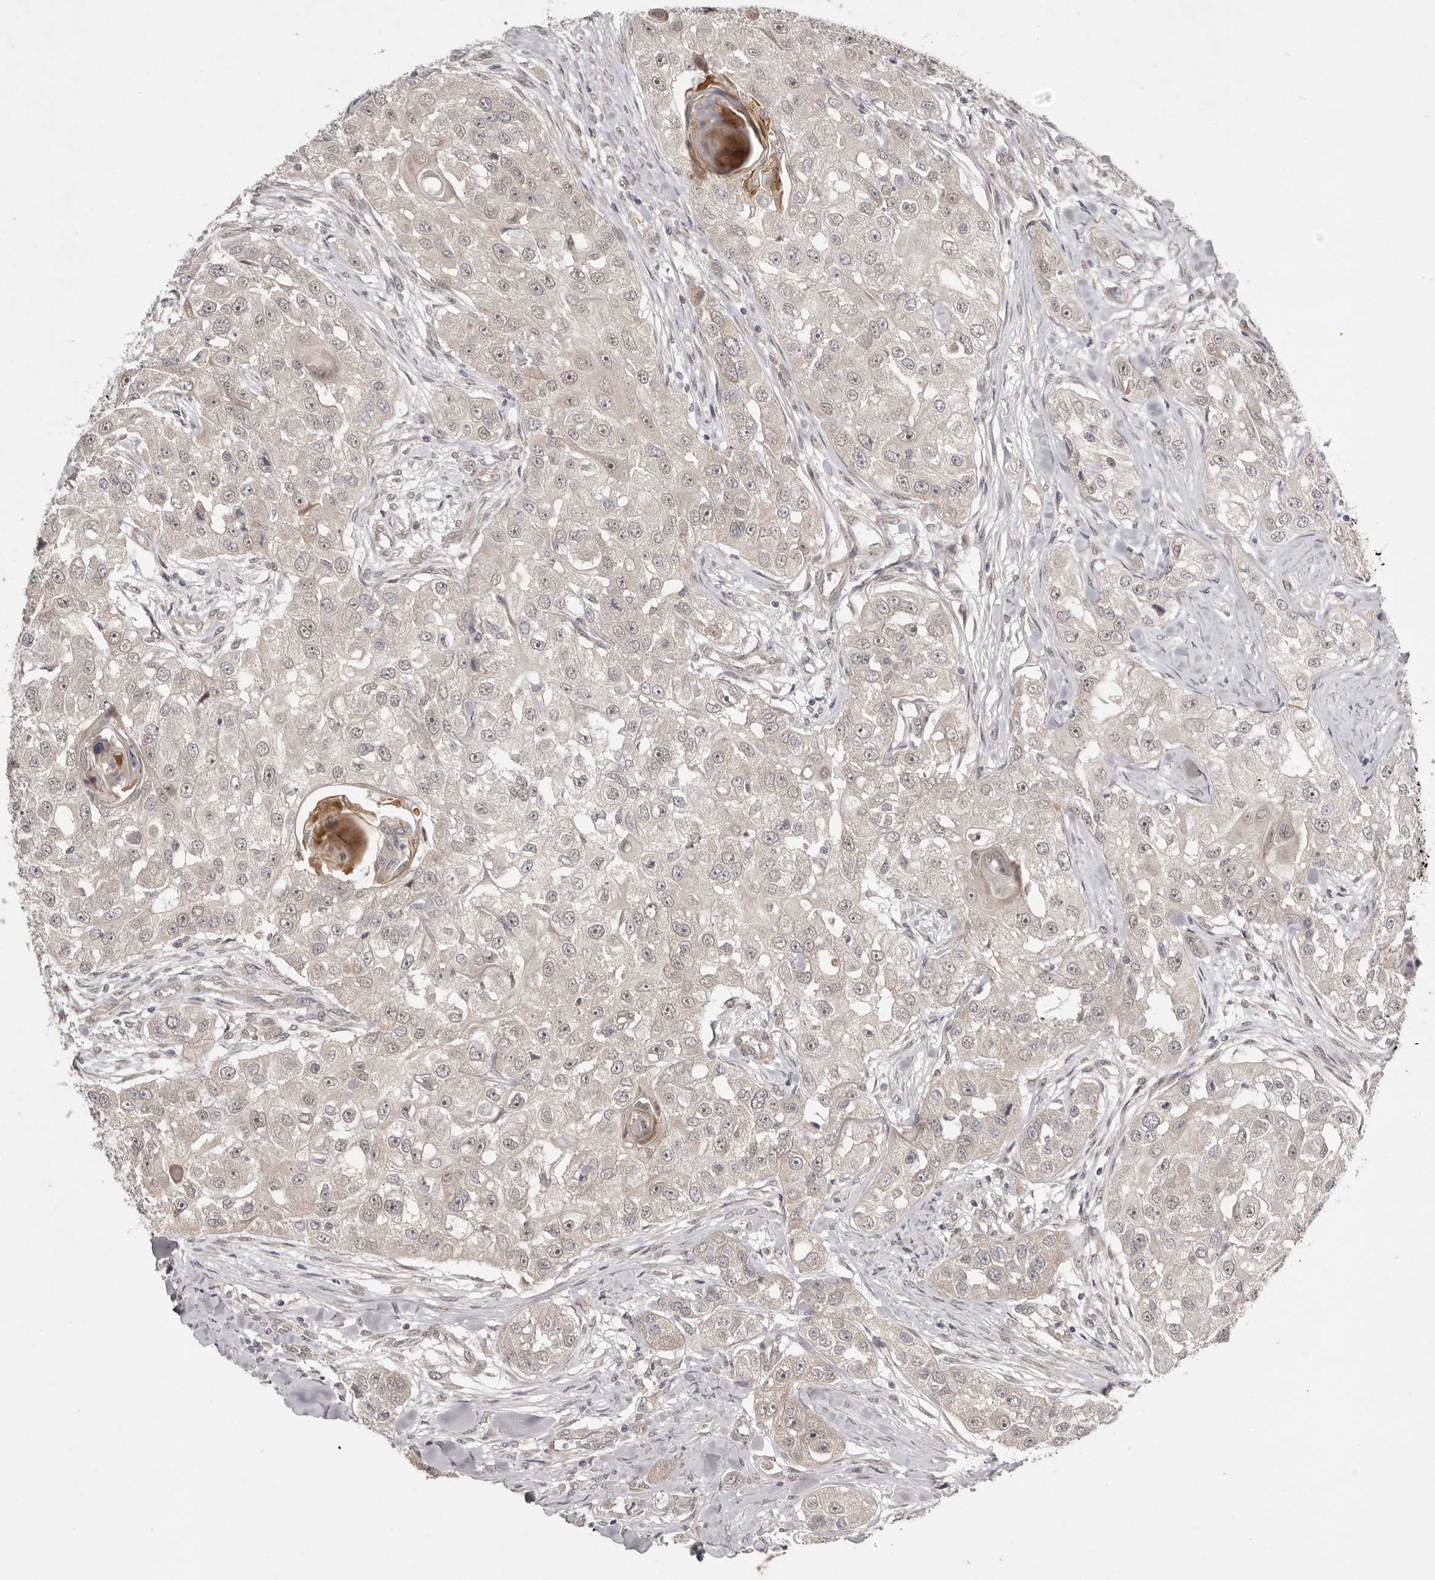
{"staining": {"intensity": "negative", "quantity": "none", "location": "none"}, "tissue": "head and neck cancer", "cell_type": "Tumor cells", "image_type": "cancer", "snomed": [{"axis": "morphology", "description": "Normal tissue, NOS"}, {"axis": "morphology", "description": "Squamous cell carcinoma, NOS"}, {"axis": "topography", "description": "Skeletal muscle"}, {"axis": "topography", "description": "Head-Neck"}], "caption": "DAB immunohistochemical staining of head and neck cancer exhibits no significant positivity in tumor cells.", "gene": "NSUN4", "patient": {"sex": "male", "age": 51}}